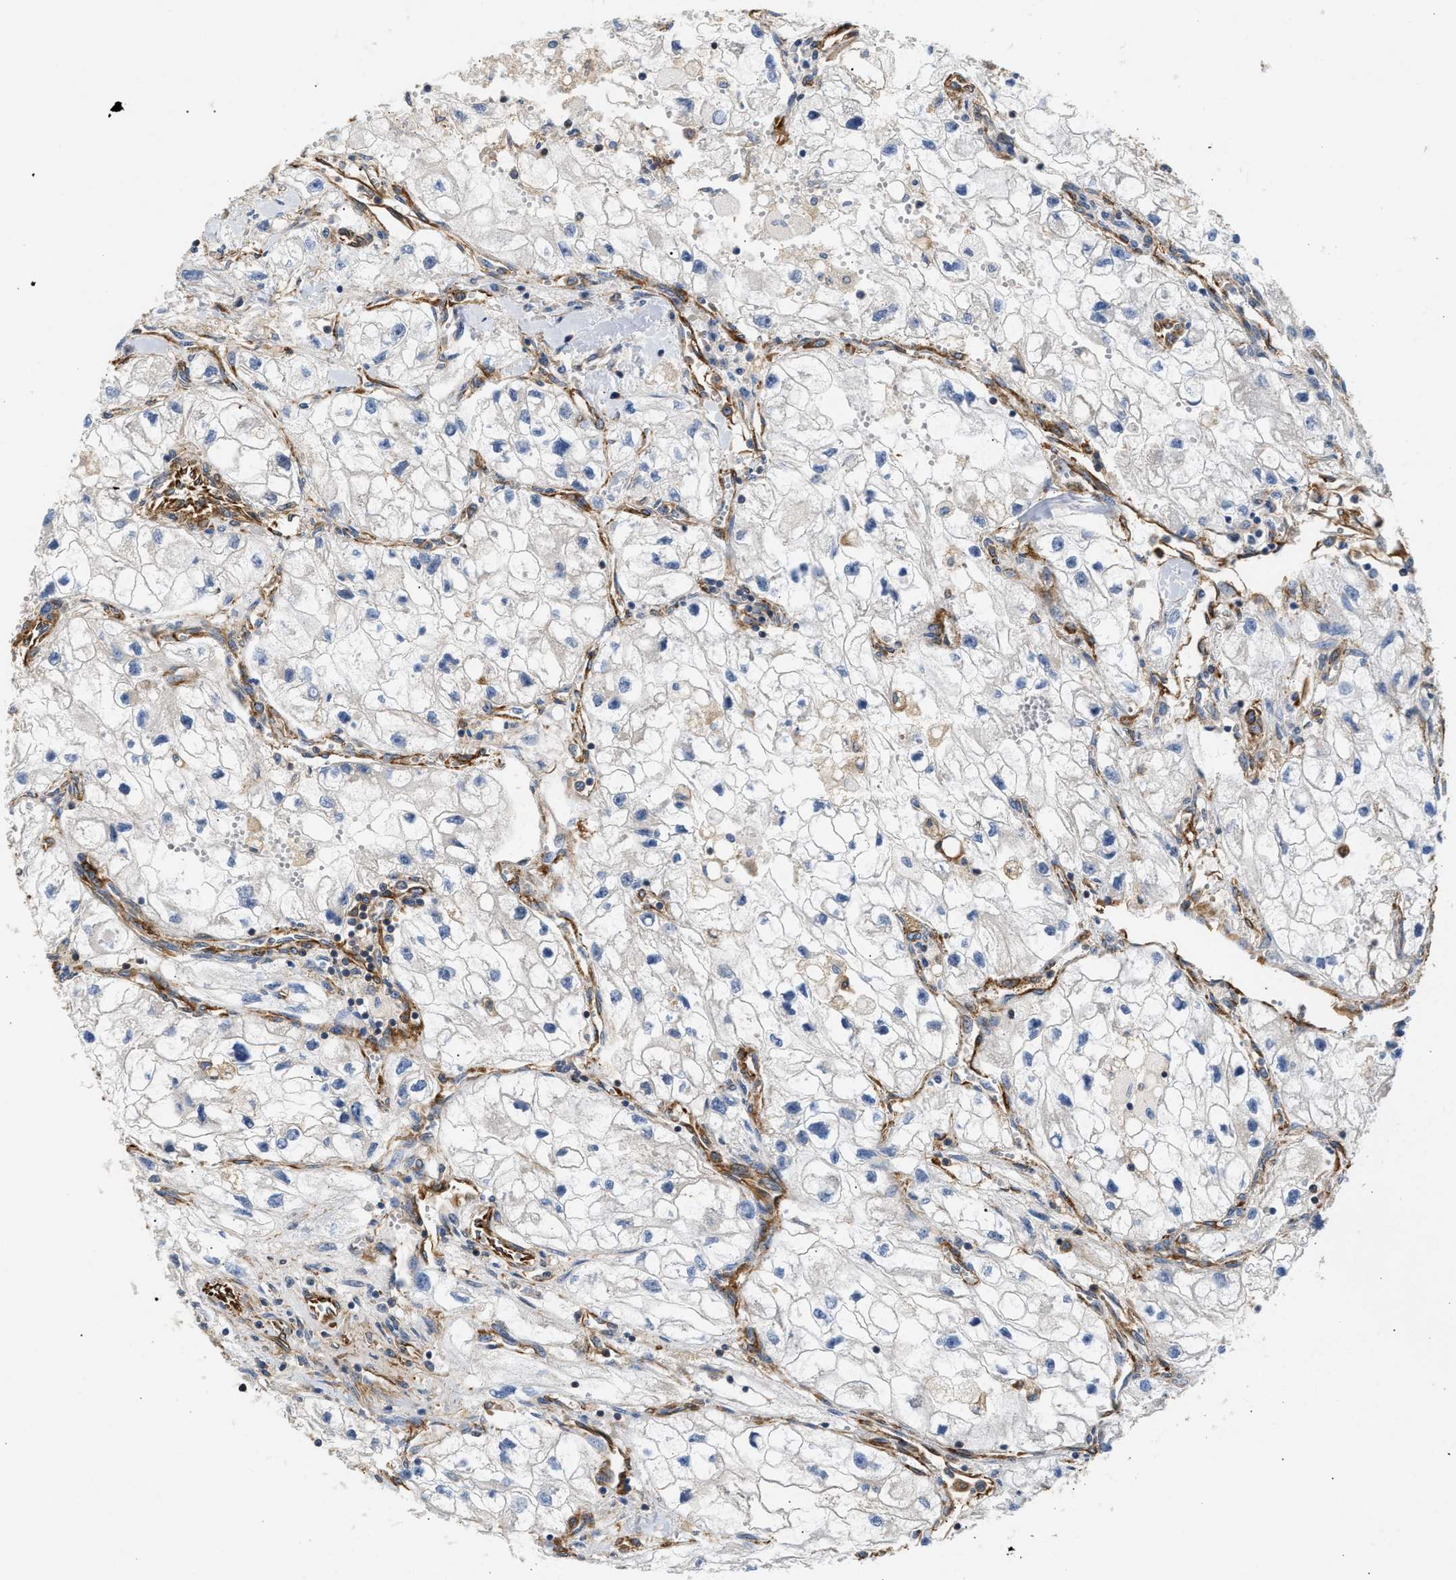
{"staining": {"intensity": "negative", "quantity": "none", "location": "none"}, "tissue": "renal cancer", "cell_type": "Tumor cells", "image_type": "cancer", "snomed": [{"axis": "morphology", "description": "Adenocarcinoma, NOS"}, {"axis": "topography", "description": "Kidney"}], "caption": "Human renal cancer stained for a protein using immunohistochemistry reveals no positivity in tumor cells.", "gene": "SAMD9L", "patient": {"sex": "female", "age": 70}}